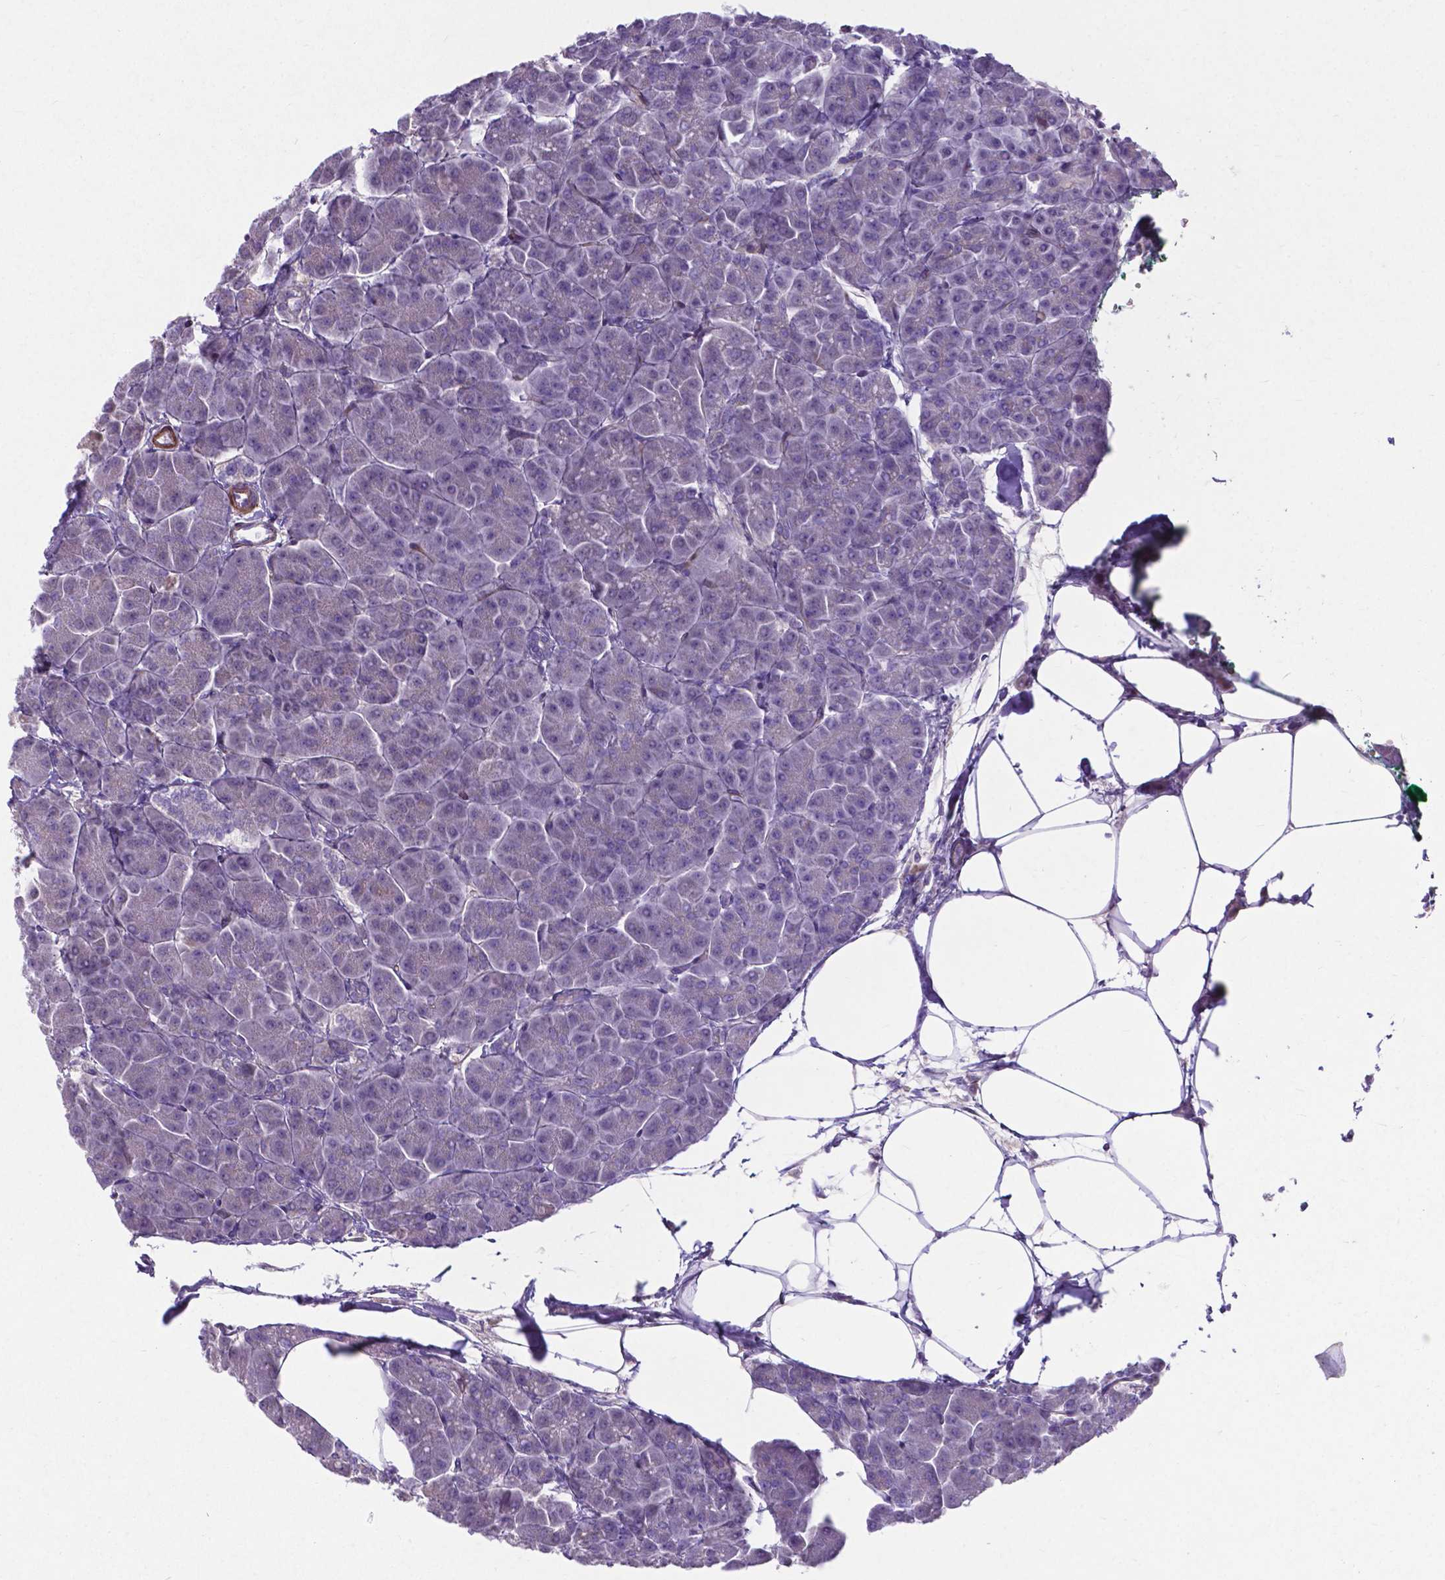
{"staining": {"intensity": "negative", "quantity": "none", "location": "none"}, "tissue": "pancreas", "cell_type": "Exocrine glandular cells", "image_type": "normal", "snomed": [{"axis": "morphology", "description": "Normal tissue, NOS"}, {"axis": "topography", "description": "Adipose tissue"}, {"axis": "topography", "description": "Pancreas"}, {"axis": "topography", "description": "Peripheral nerve tissue"}], "caption": "High power microscopy image of an IHC photomicrograph of normal pancreas, revealing no significant staining in exocrine glandular cells.", "gene": "PFKFB4", "patient": {"sex": "female", "age": 58}}